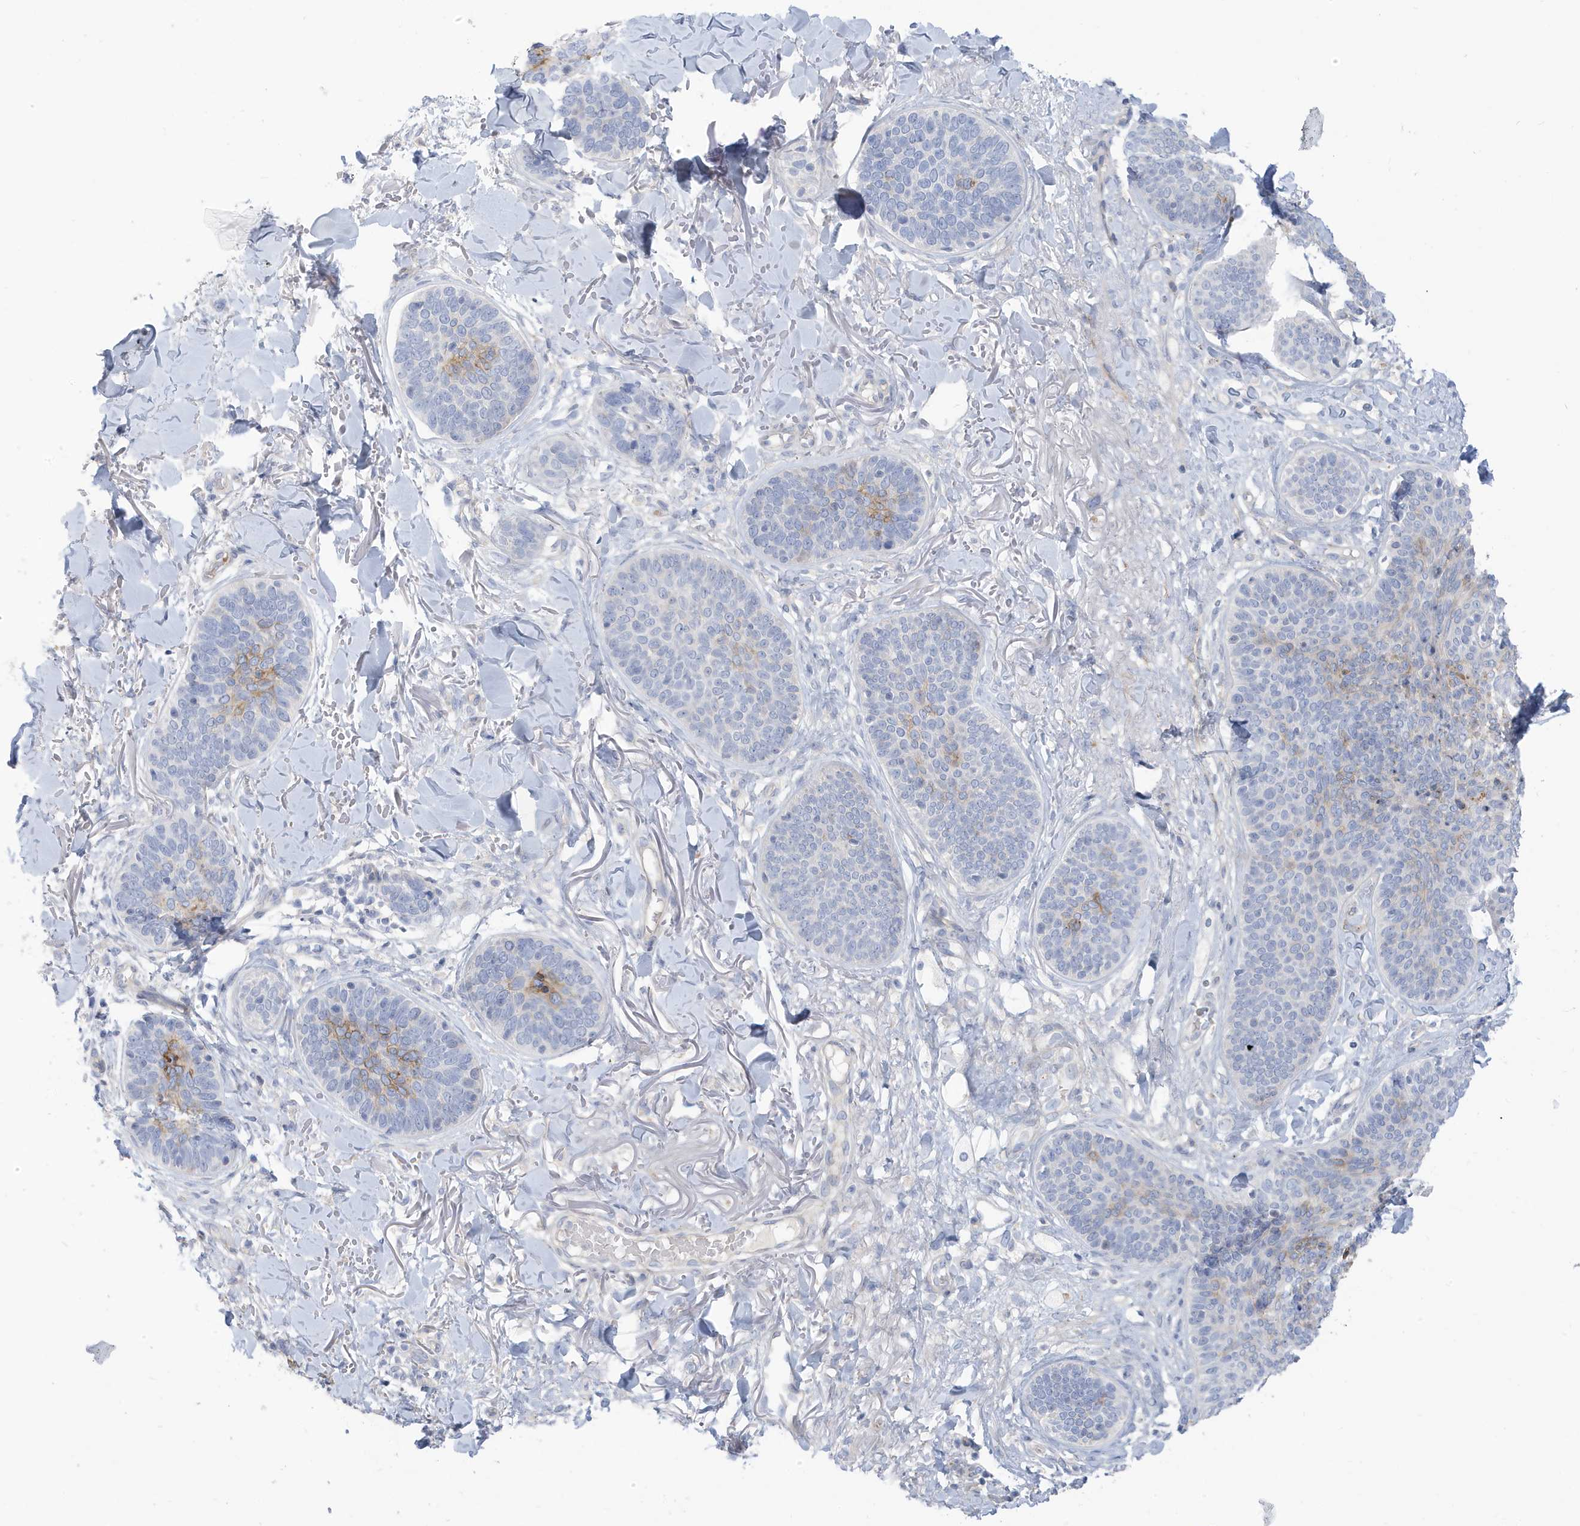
{"staining": {"intensity": "negative", "quantity": "none", "location": "none"}, "tissue": "skin cancer", "cell_type": "Tumor cells", "image_type": "cancer", "snomed": [{"axis": "morphology", "description": "Basal cell carcinoma"}, {"axis": "topography", "description": "Skin"}], "caption": "Immunohistochemistry (IHC) histopathology image of basal cell carcinoma (skin) stained for a protein (brown), which reveals no staining in tumor cells. The staining is performed using DAB brown chromogen with nuclei counter-stained in using hematoxylin.", "gene": "ATP13A5", "patient": {"sex": "male", "age": 85}}